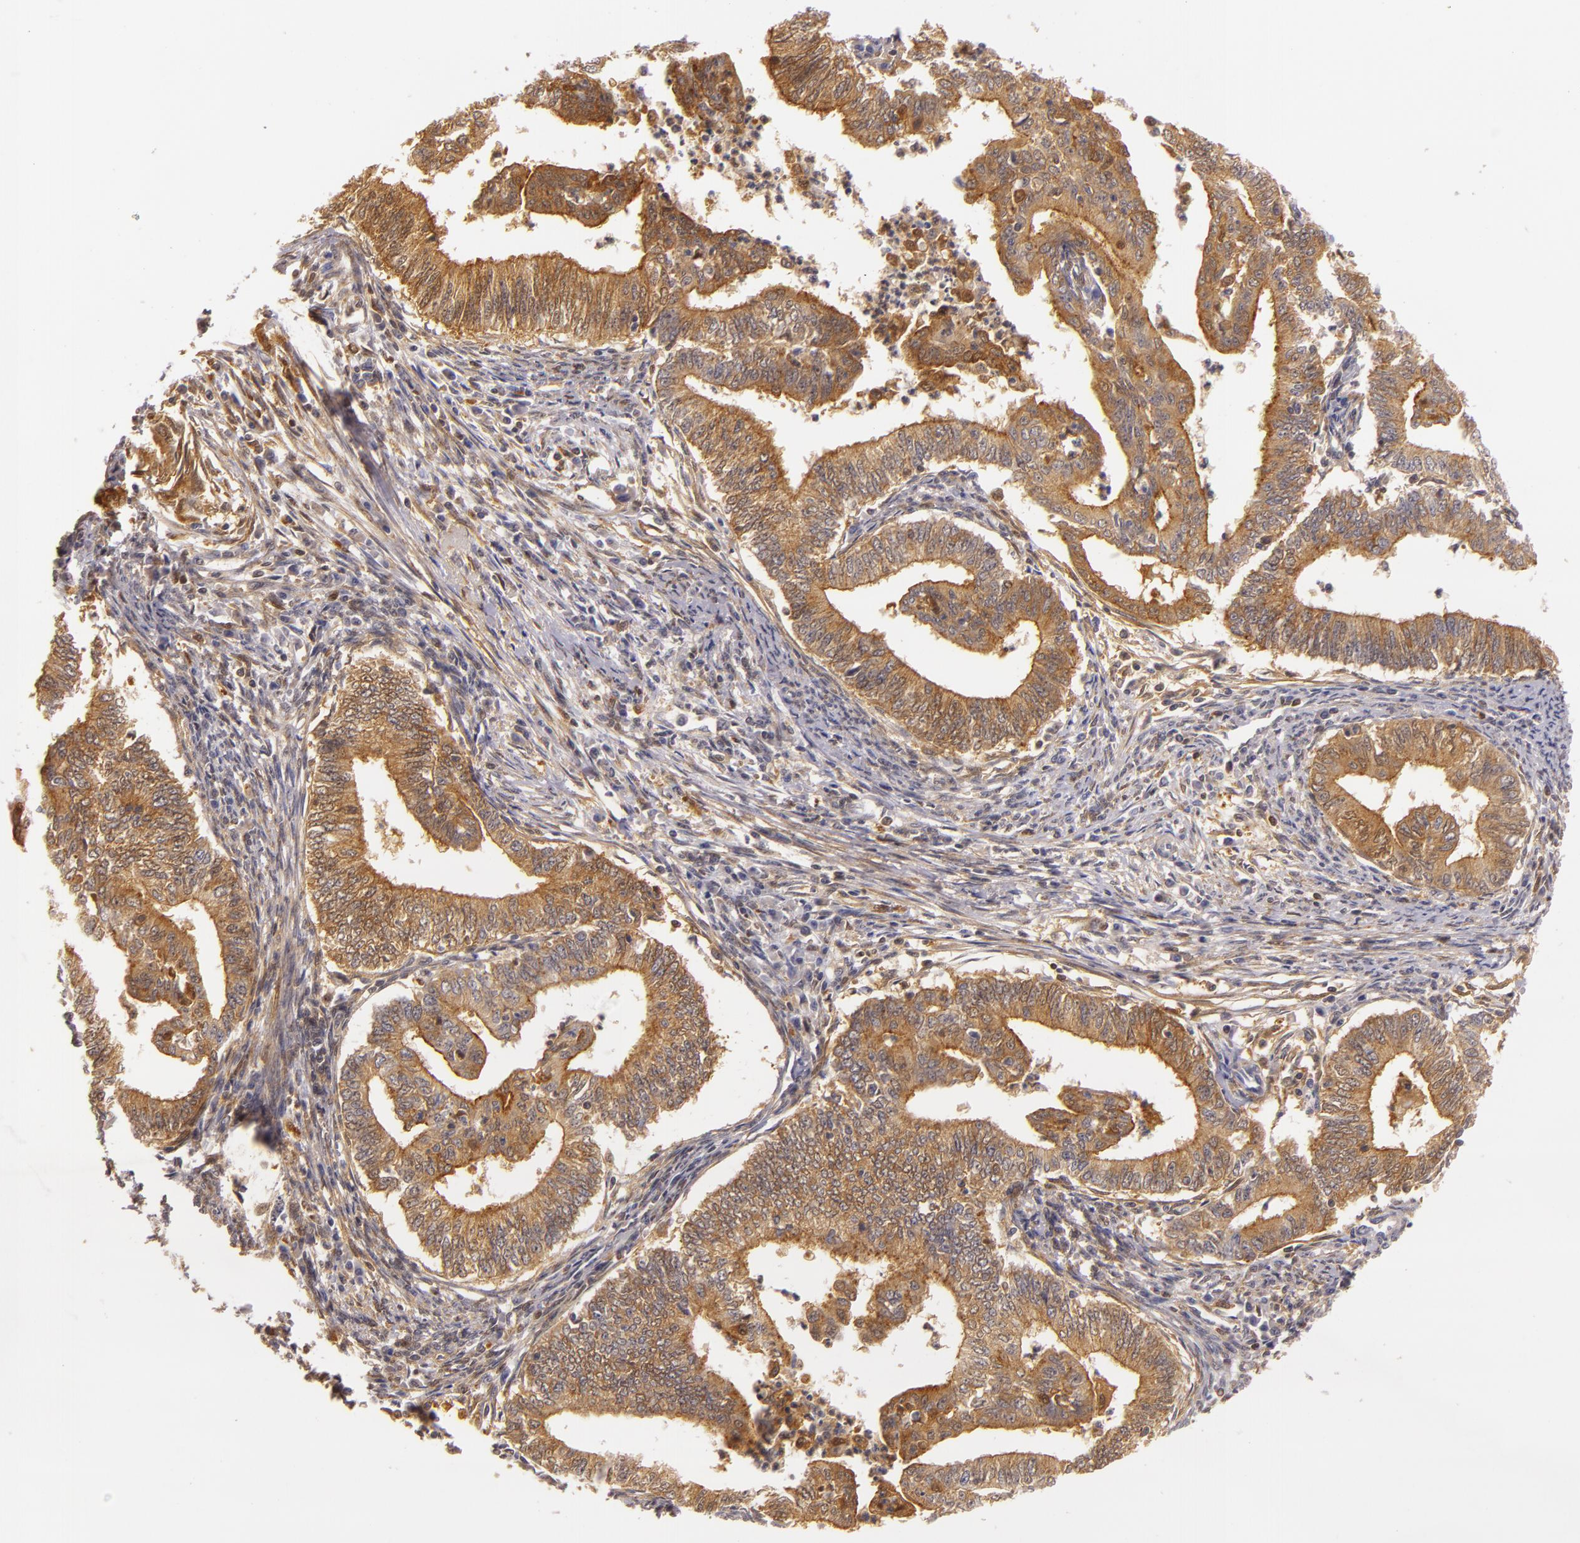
{"staining": {"intensity": "strong", "quantity": ">75%", "location": "nuclear"}, "tissue": "endometrial cancer", "cell_type": "Tumor cells", "image_type": "cancer", "snomed": [{"axis": "morphology", "description": "Adenocarcinoma, NOS"}, {"axis": "topography", "description": "Endometrium"}], "caption": "This micrograph exhibits IHC staining of human adenocarcinoma (endometrial), with high strong nuclear staining in approximately >75% of tumor cells.", "gene": "TOM1", "patient": {"sex": "female", "age": 66}}